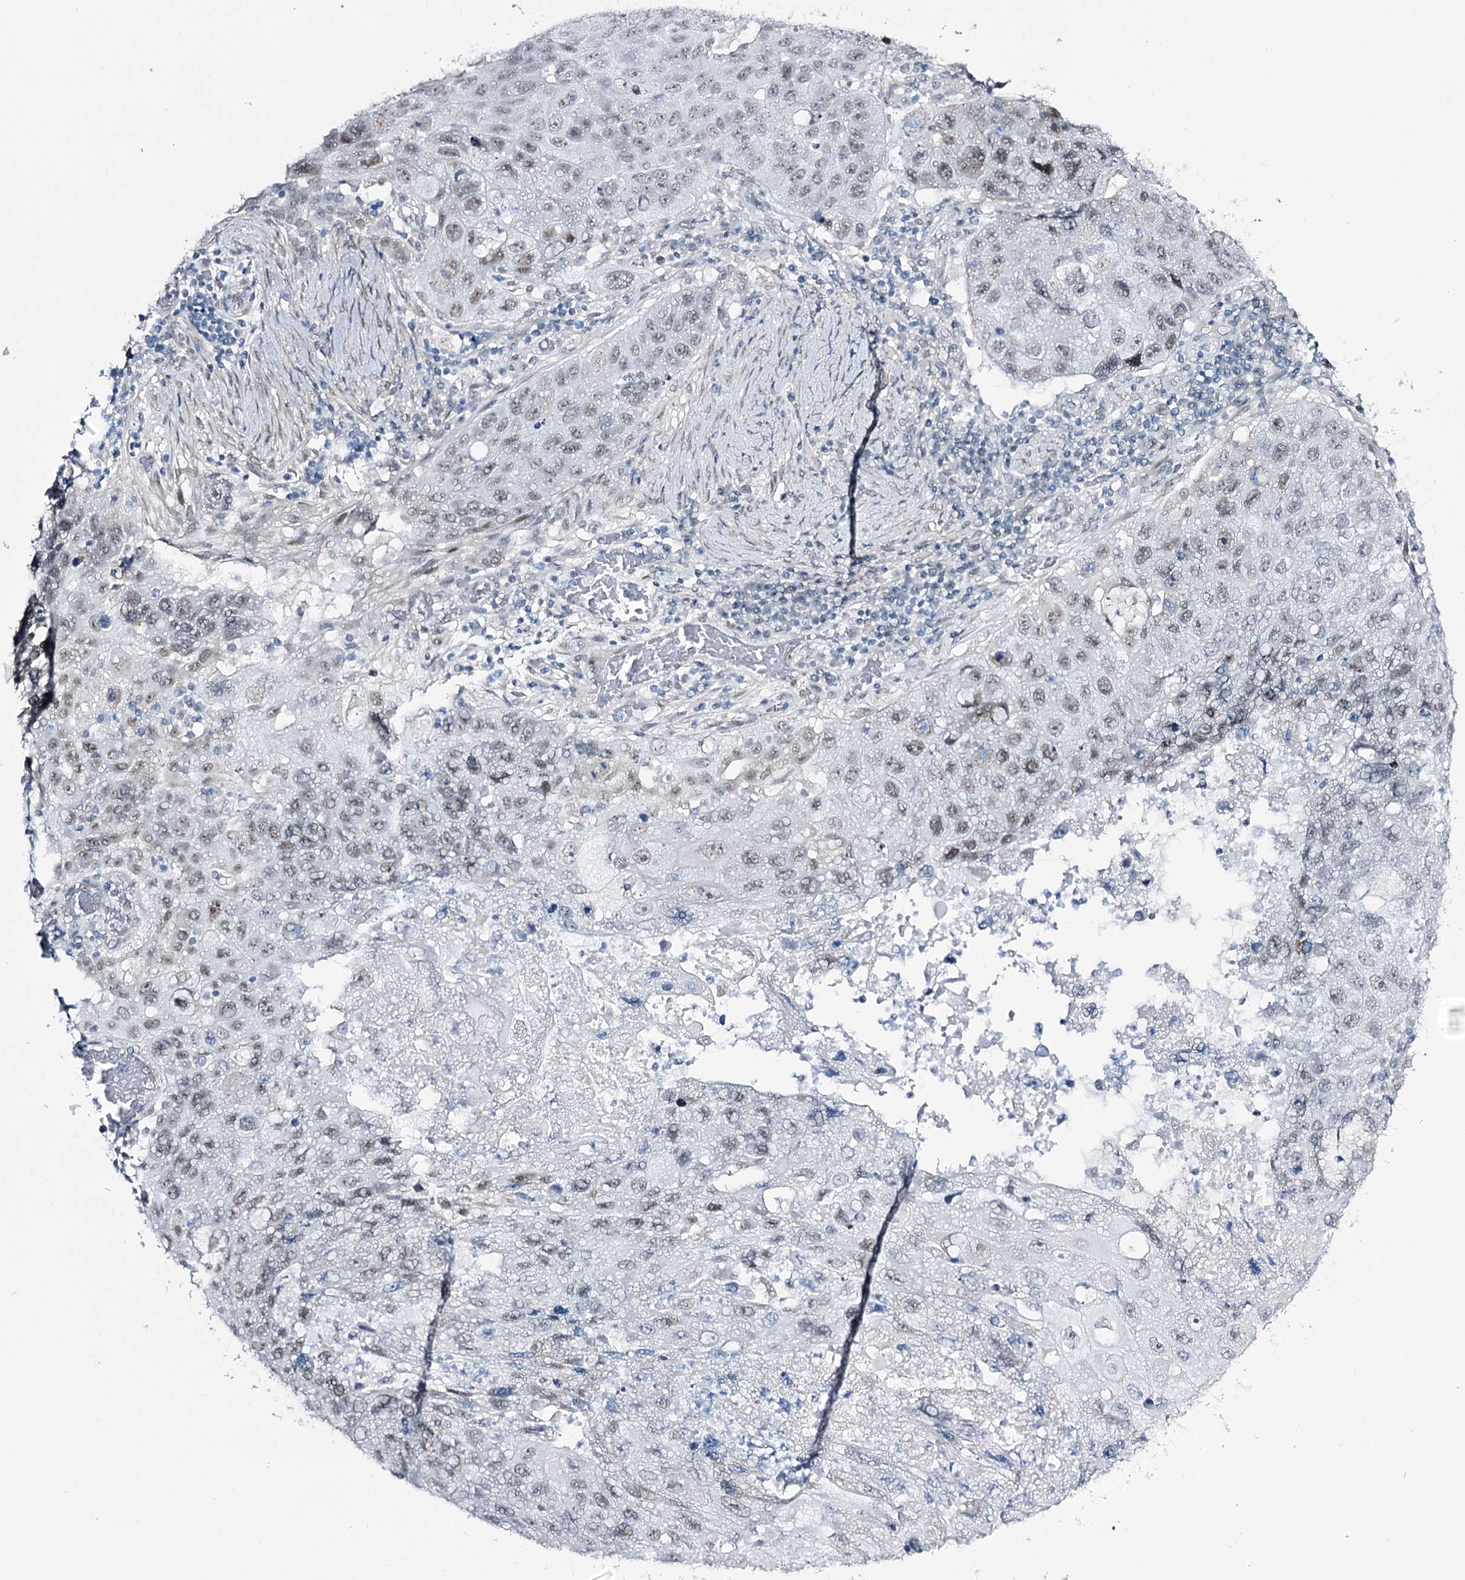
{"staining": {"intensity": "weak", "quantity": "25%-75%", "location": "nuclear"}, "tissue": "lung cancer", "cell_type": "Tumor cells", "image_type": "cancer", "snomed": [{"axis": "morphology", "description": "Squamous cell carcinoma, NOS"}, {"axis": "topography", "description": "Lung"}], "caption": "Squamous cell carcinoma (lung) stained with DAB immunohistochemistry displays low levels of weak nuclear expression in about 25%-75% of tumor cells.", "gene": "RBM15B", "patient": {"sex": "male", "age": 61}}